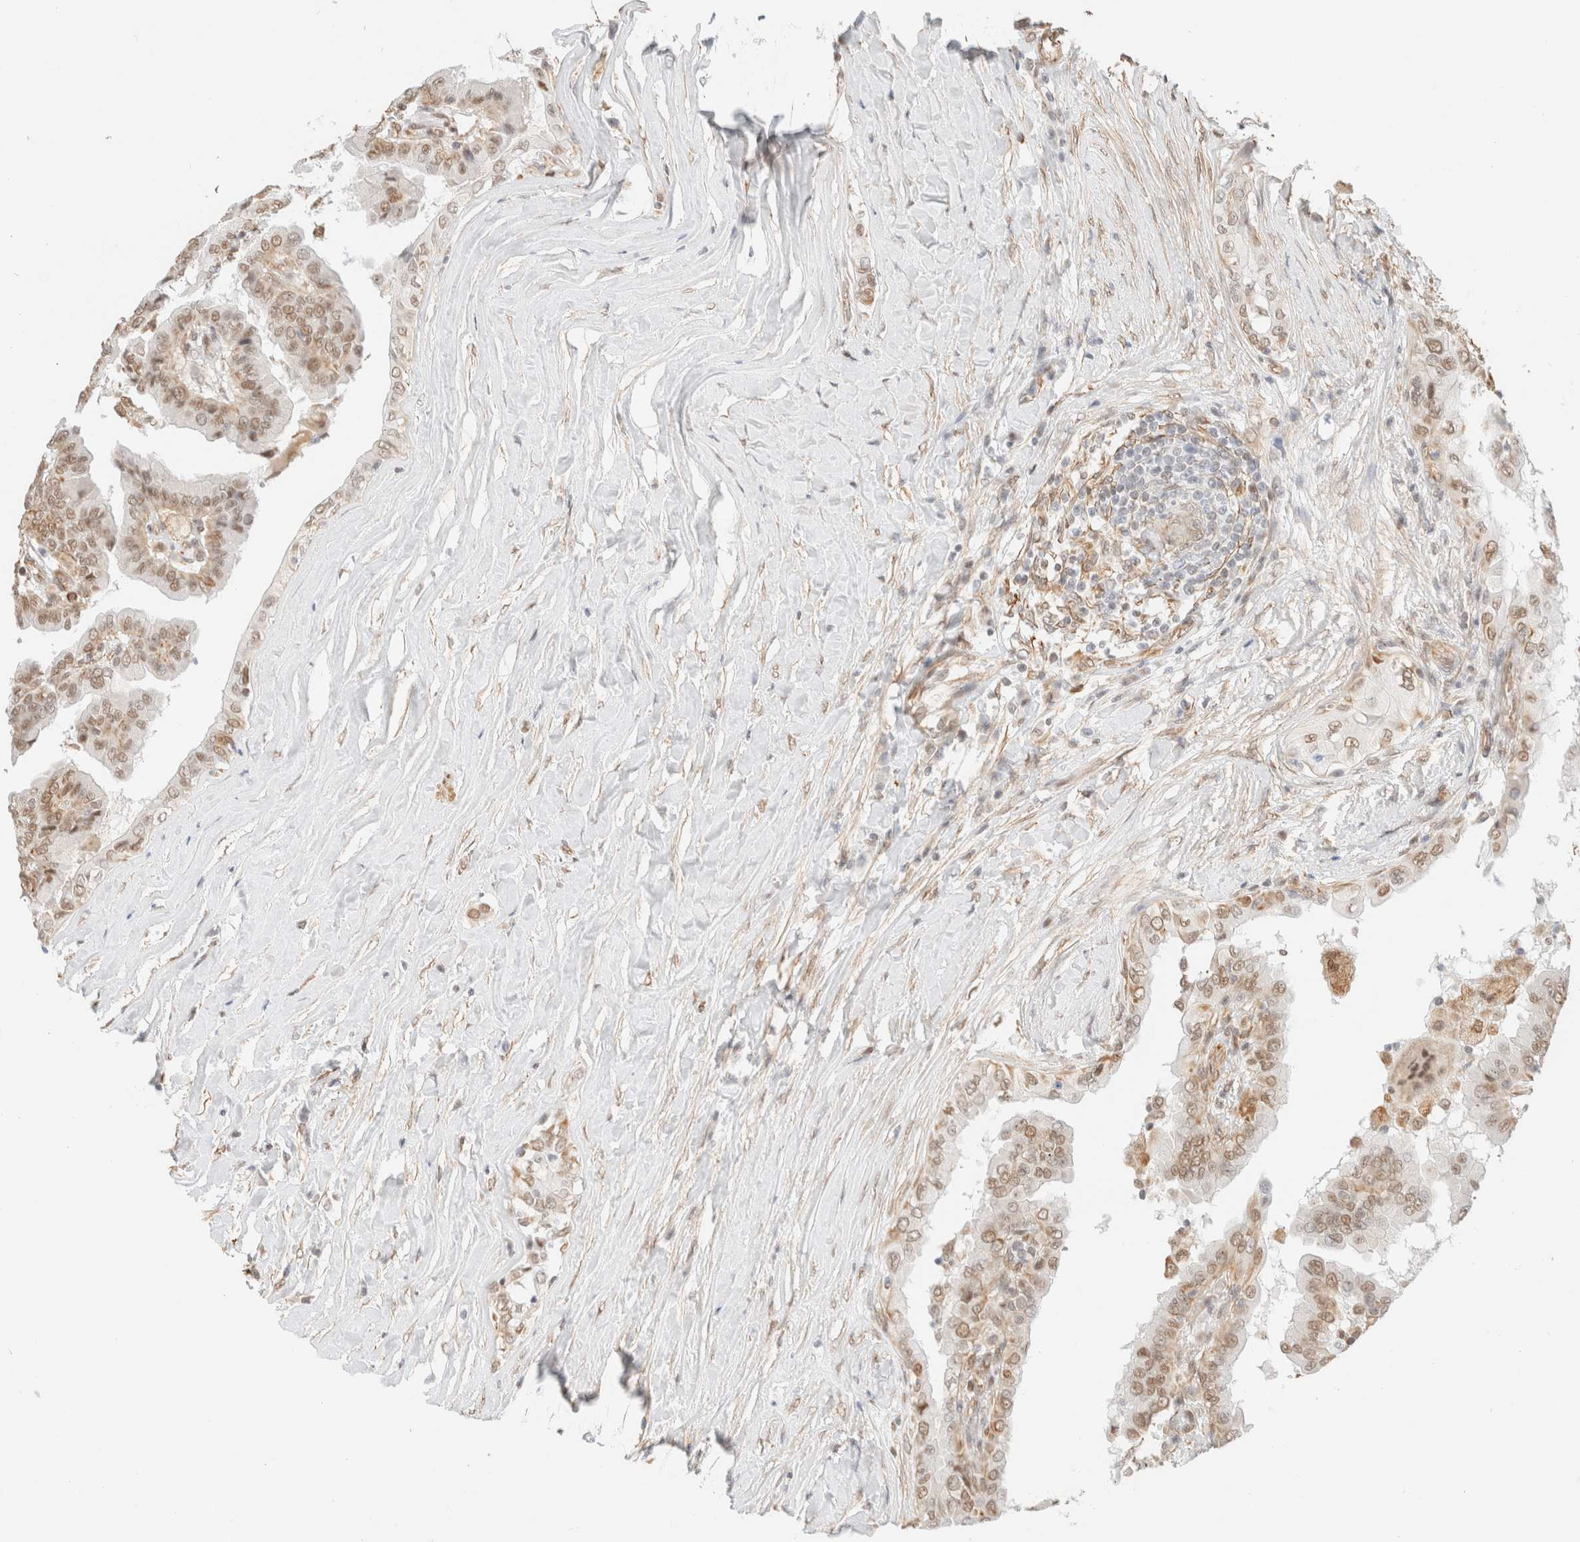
{"staining": {"intensity": "moderate", "quantity": ">75%", "location": "nuclear"}, "tissue": "thyroid cancer", "cell_type": "Tumor cells", "image_type": "cancer", "snomed": [{"axis": "morphology", "description": "Papillary adenocarcinoma, NOS"}, {"axis": "topography", "description": "Thyroid gland"}], "caption": "Protein staining demonstrates moderate nuclear staining in approximately >75% of tumor cells in thyroid cancer.", "gene": "ARID5A", "patient": {"sex": "male", "age": 33}}